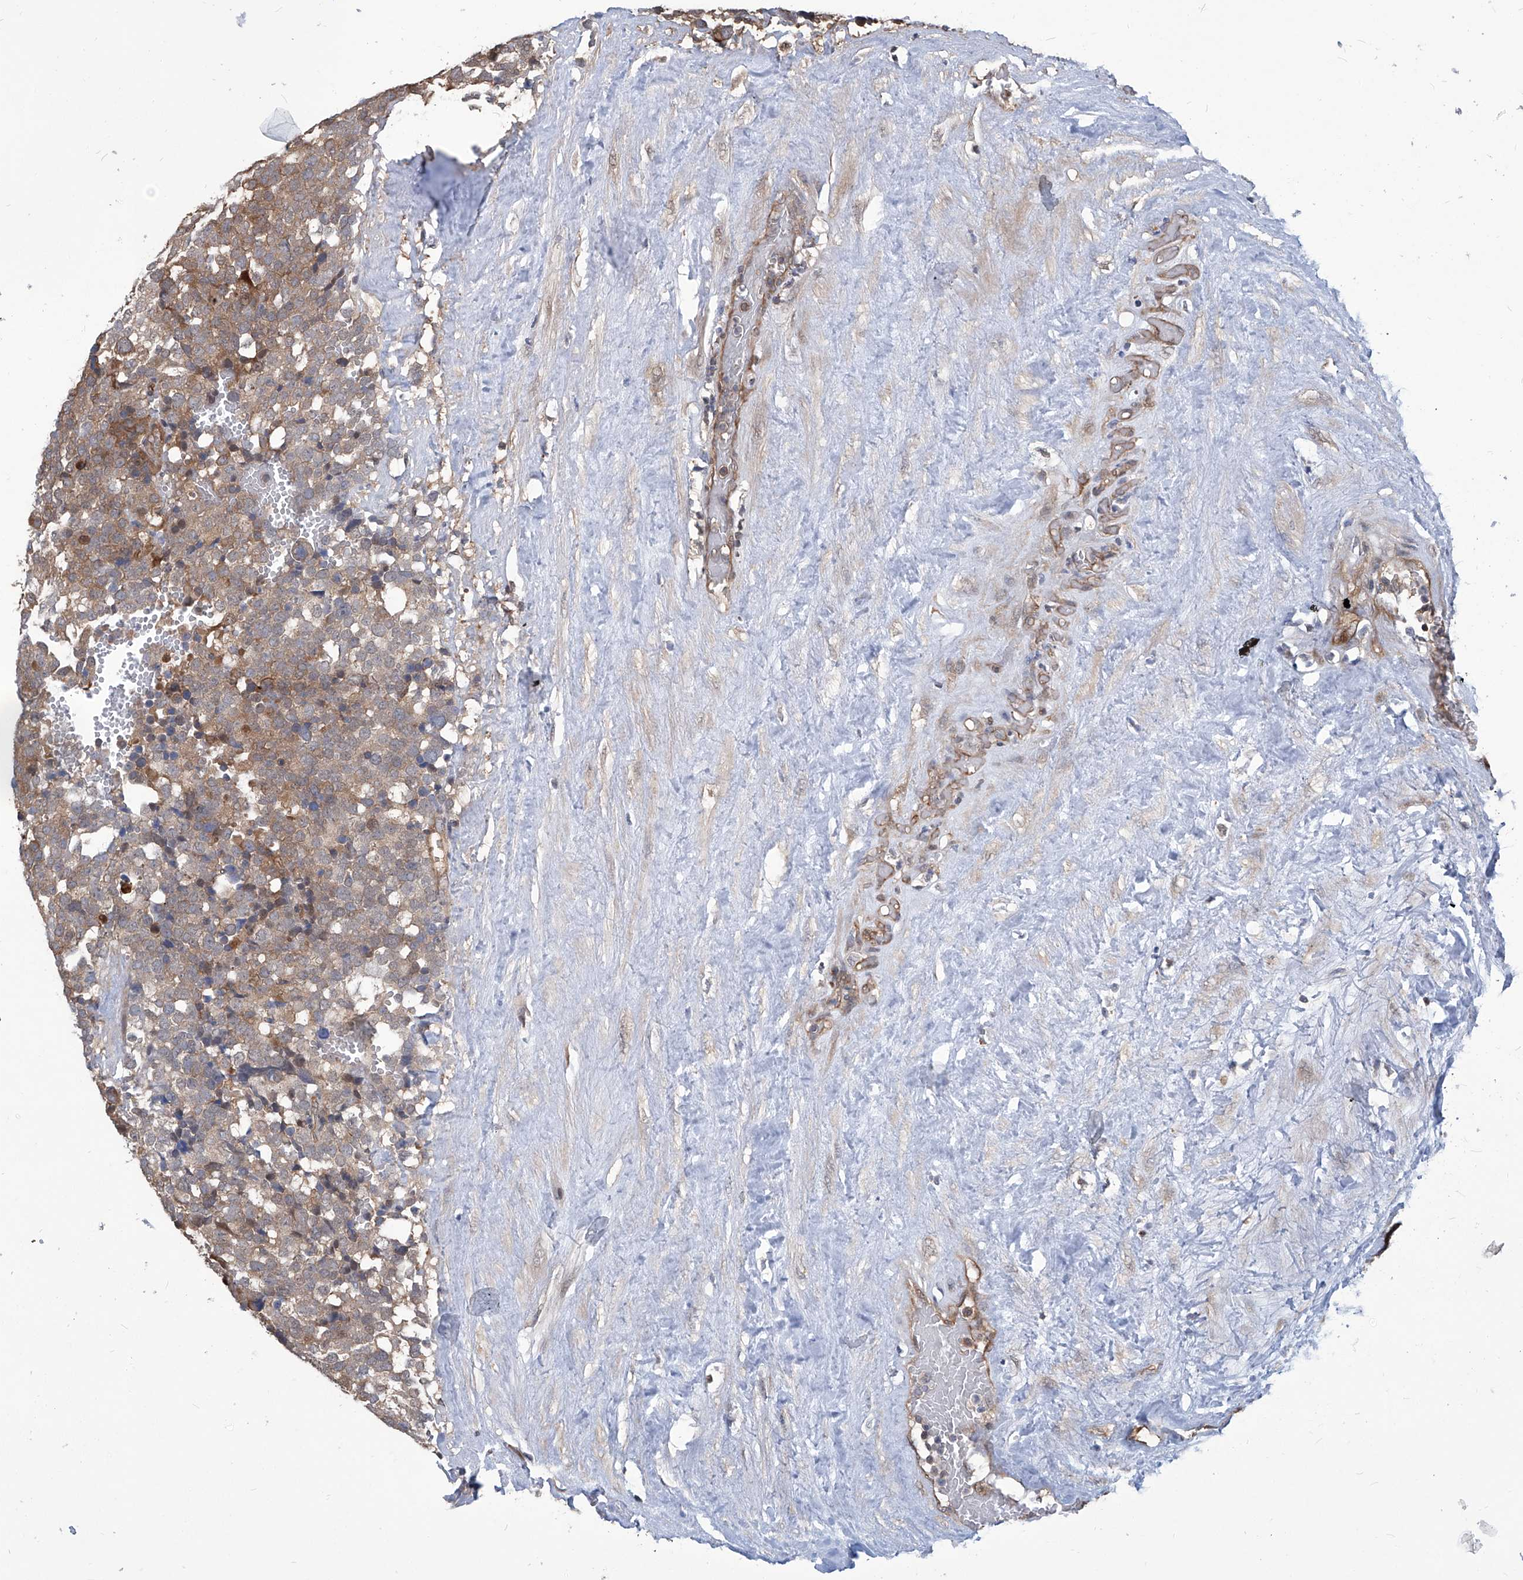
{"staining": {"intensity": "moderate", "quantity": ">75%", "location": "cytoplasmic/membranous"}, "tissue": "testis cancer", "cell_type": "Tumor cells", "image_type": "cancer", "snomed": [{"axis": "morphology", "description": "Seminoma, NOS"}, {"axis": "topography", "description": "Testis"}], "caption": "A brown stain labels moderate cytoplasmic/membranous staining of a protein in human testis cancer (seminoma) tumor cells.", "gene": "PSMB1", "patient": {"sex": "male", "age": 71}}